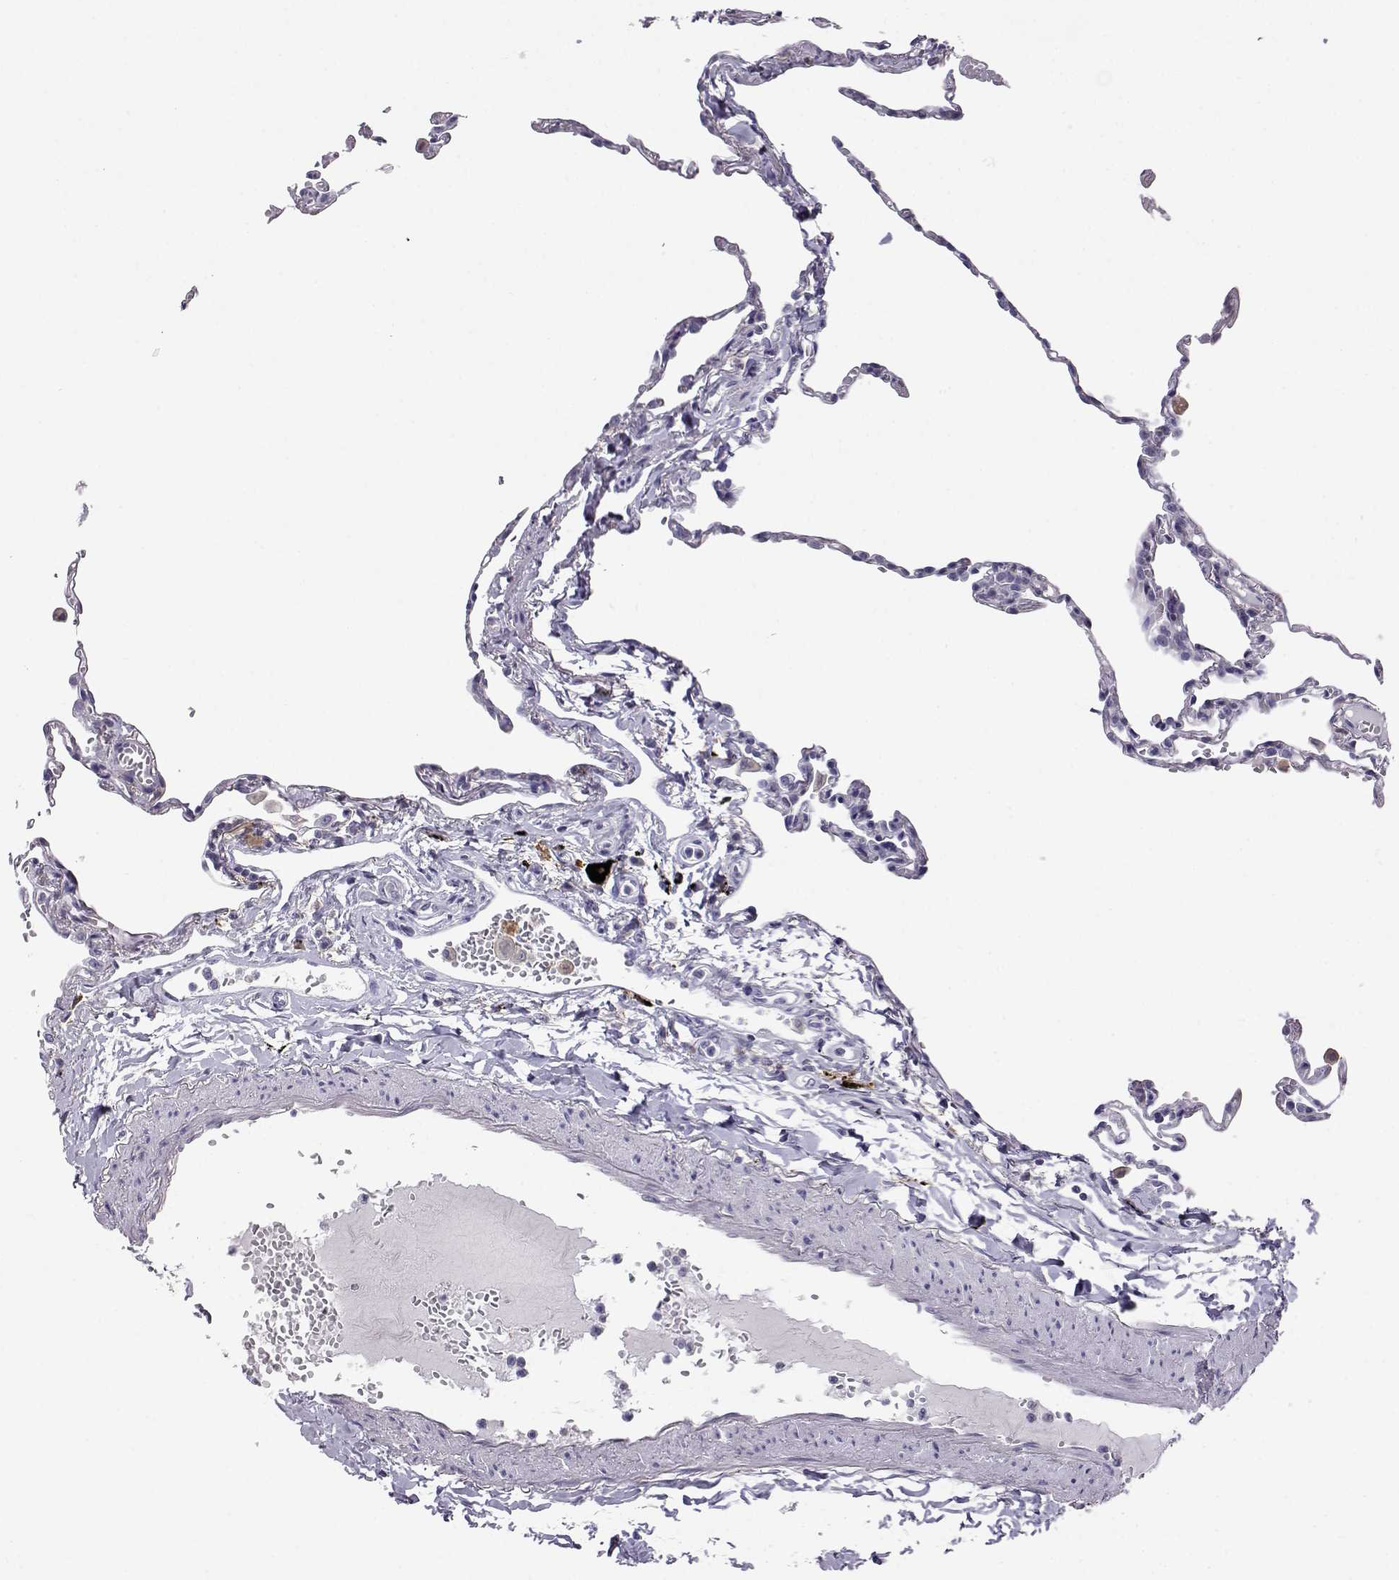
{"staining": {"intensity": "negative", "quantity": "none", "location": "none"}, "tissue": "lung", "cell_type": "Alveolar cells", "image_type": "normal", "snomed": [{"axis": "morphology", "description": "Normal tissue, NOS"}, {"axis": "topography", "description": "Lung"}], "caption": "Immunohistochemistry of unremarkable human lung shows no expression in alveolar cells.", "gene": "AKR1B1", "patient": {"sex": "male", "age": 78}}